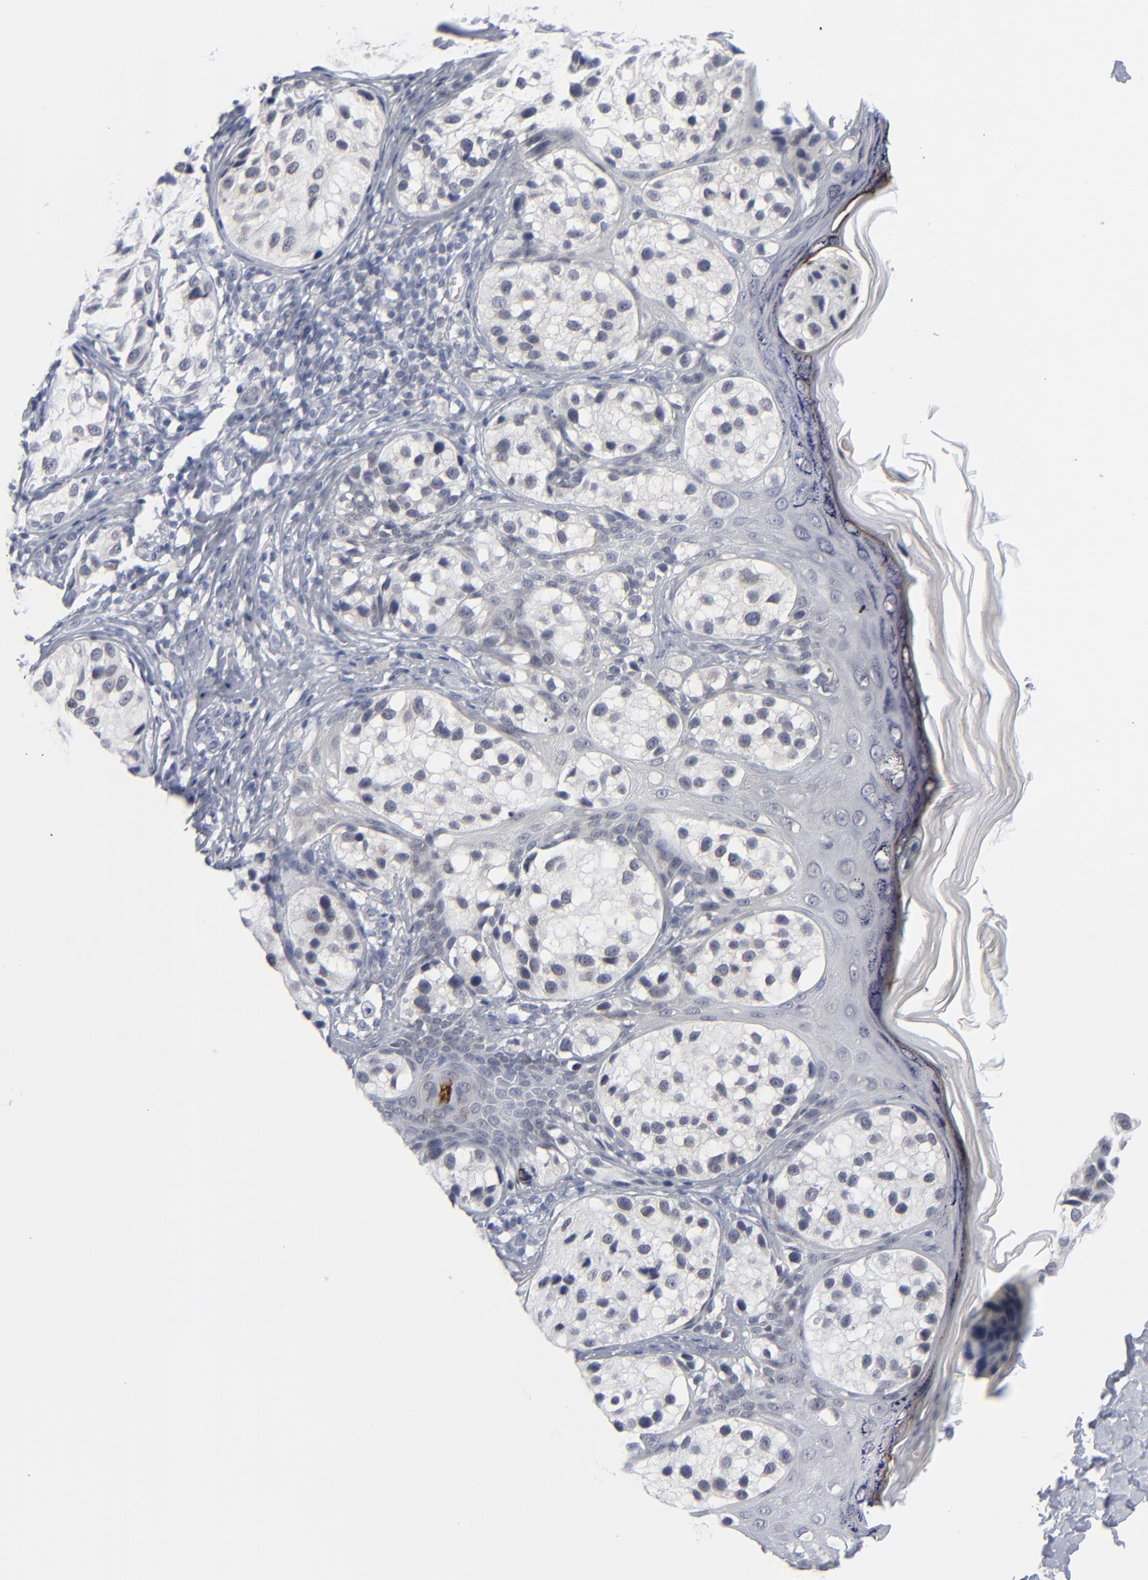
{"staining": {"intensity": "negative", "quantity": "none", "location": "none"}, "tissue": "melanoma", "cell_type": "Tumor cells", "image_type": "cancer", "snomed": [{"axis": "morphology", "description": "Malignant melanoma, NOS"}, {"axis": "topography", "description": "Skin"}], "caption": "The immunohistochemistry histopathology image has no significant positivity in tumor cells of malignant melanoma tissue.", "gene": "NUP88", "patient": {"sex": "male", "age": 23}}